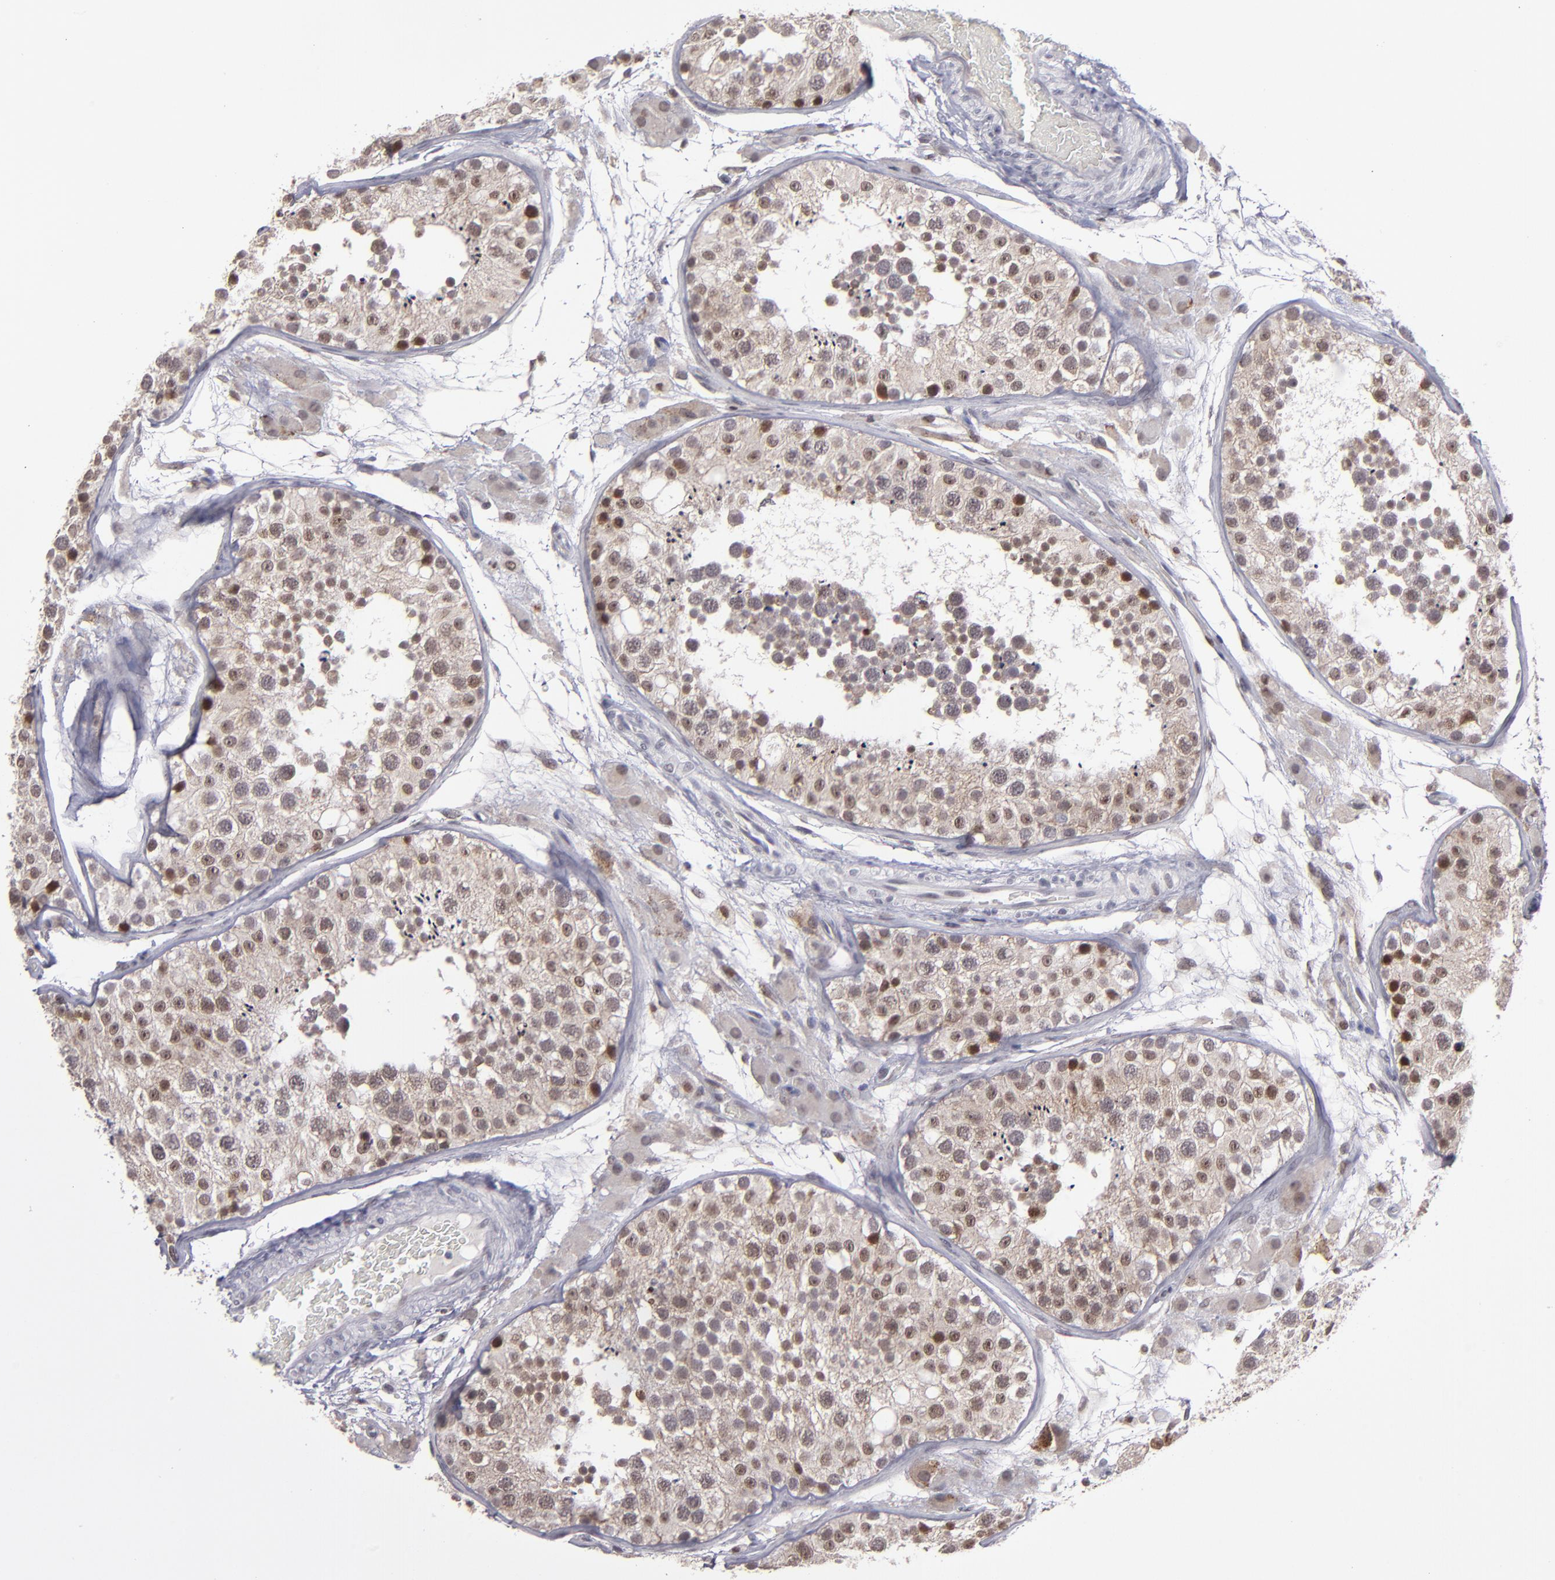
{"staining": {"intensity": "weak", "quantity": "25%-75%", "location": "cytoplasmic/membranous,nuclear"}, "tissue": "testis", "cell_type": "Cells in seminiferous ducts", "image_type": "normal", "snomed": [{"axis": "morphology", "description": "Normal tissue, NOS"}, {"axis": "topography", "description": "Testis"}], "caption": "Human testis stained for a protein (brown) exhibits weak cytoplasmic/membranous,nuclear positive expression in approximately 25%-75% of cells in seminiferous ducts.", "gene": "RREB1", "patient": {"sex": "male", "age": 26}}